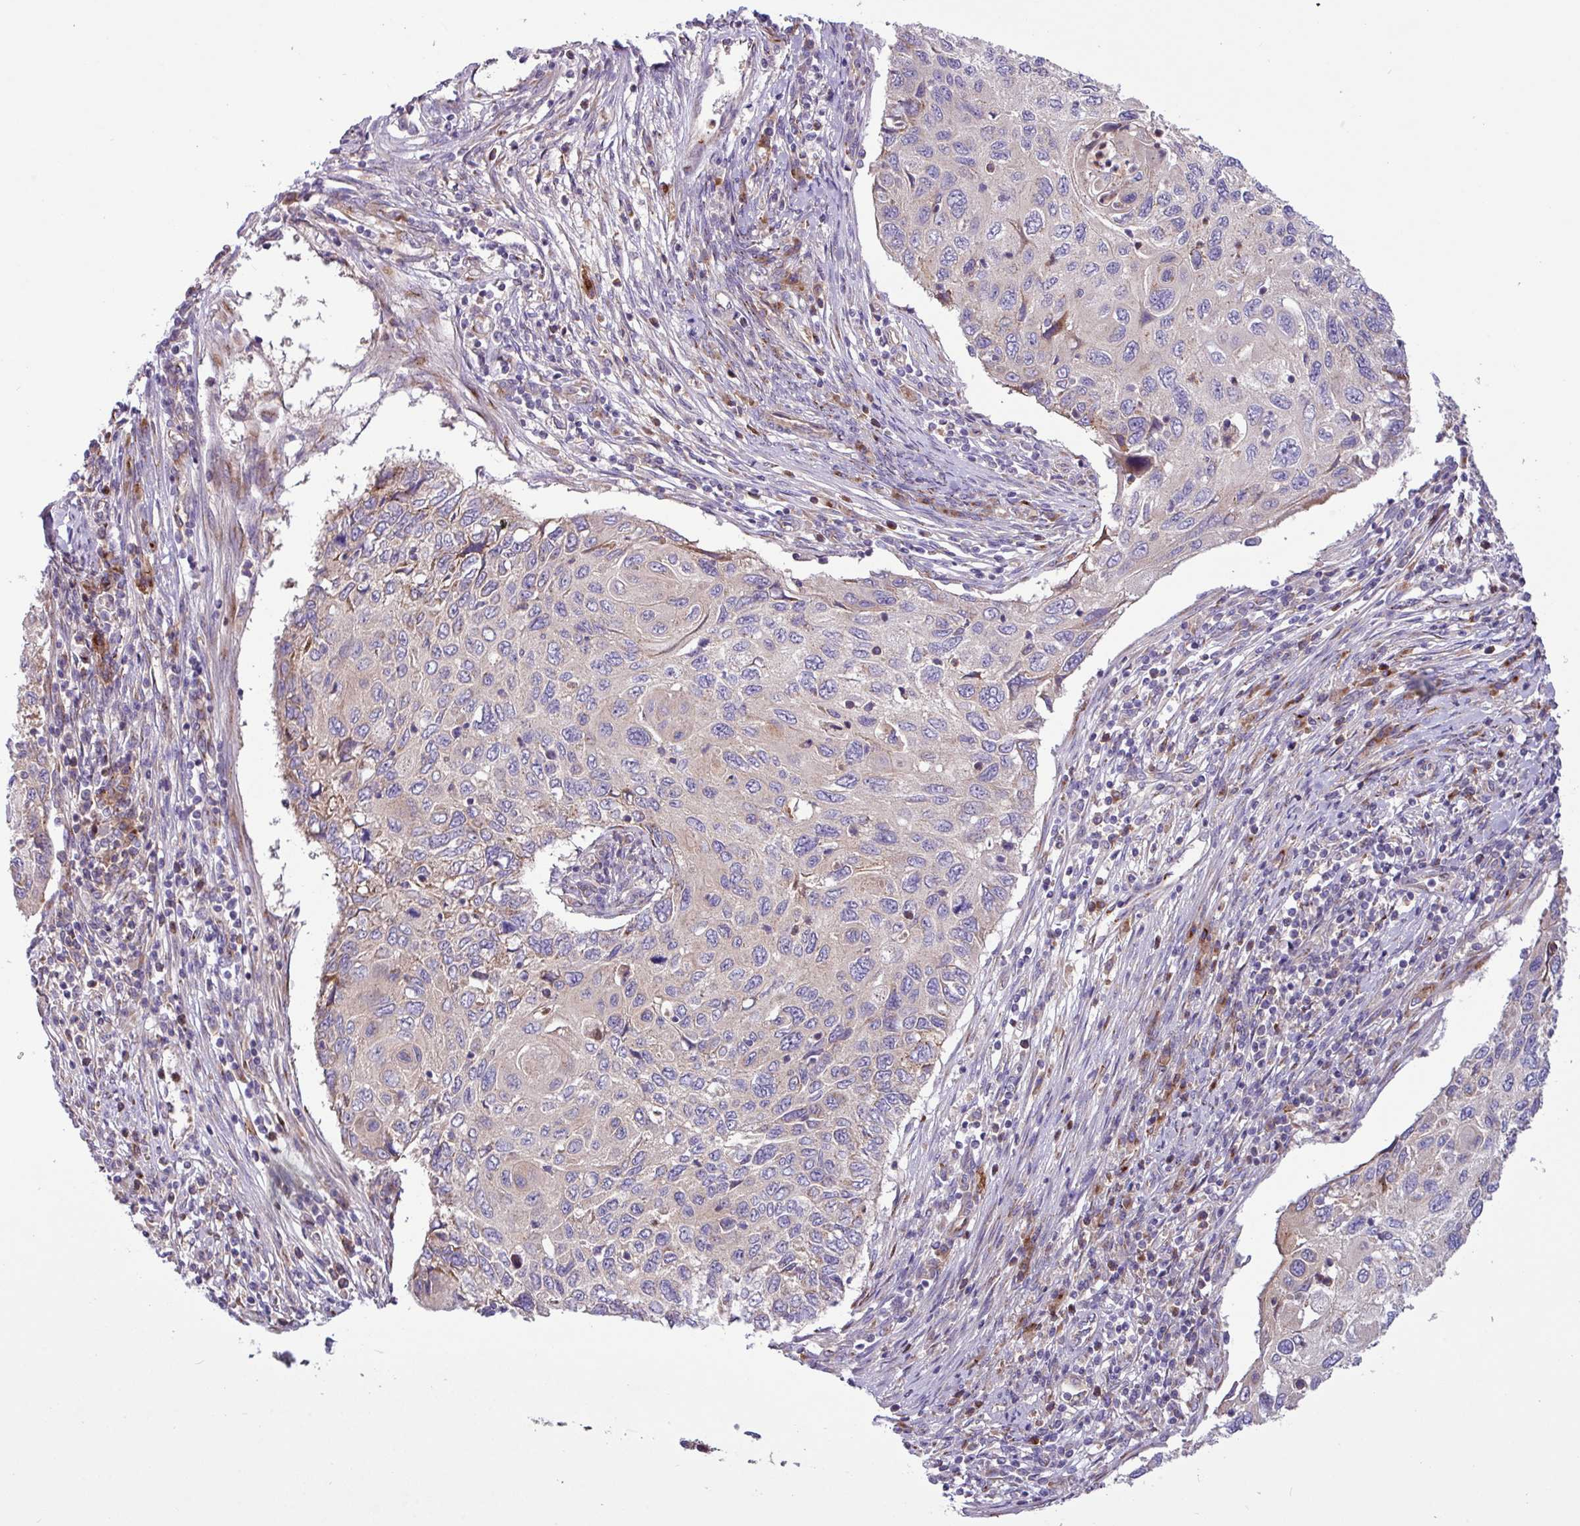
{"staining": {"intensity": "negative", "quantity": "none", "location": "none"}, "tissue": "cervical cancer", "cell_type": "Tumor cells", "image_type": "cancer", "snomed": [{"axis": "morphology", "description": "Squamous cell carcinoma, NOS"}, {"axis": "topography", "description": "Cervix"}], "caption": "A high-resolution photomicrograph shows IHC staining of cervical cancer (squamous cell carcinoma), which shows no significant positivity in tumor cells. (DAB immunohistochemistry (IHC), high magnification).", "gene": "RAB19", "patient": {"sex": "female", "age": 70}}